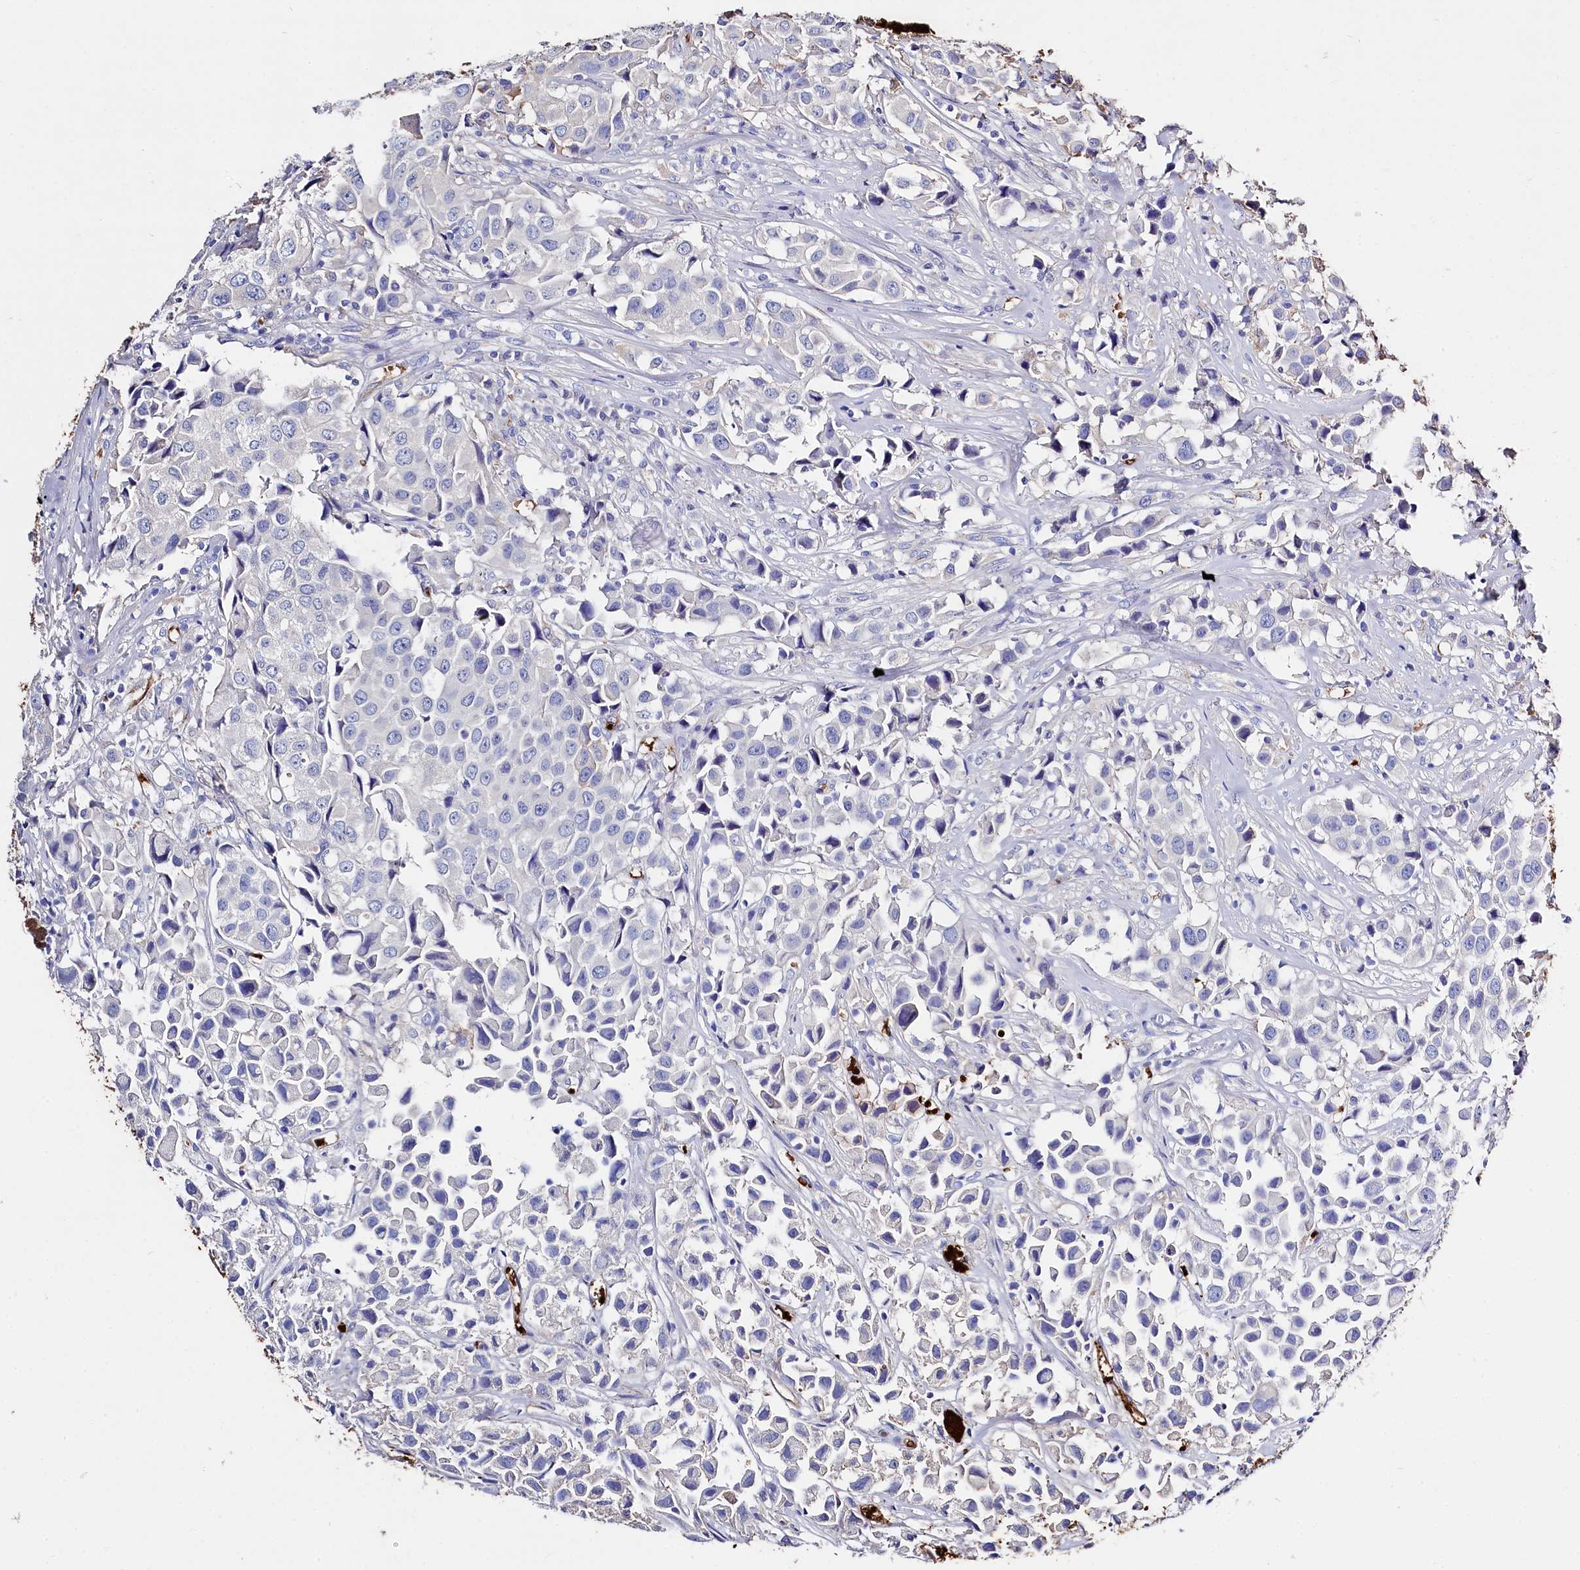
{"staining": {"intensity": "strong", "quantity": "<25%", "location": "cytoplasmic/membranous"}, "tissue": "urothelial cancer", "cell_type": "Tumor cells", "image_type": "cancer", "snomed": [{"axis": "morphology", "description": "Urothelial carcinoma, High grade"}, {"axis": "topography", "description": "Urinary bladder"}], "caption": "DAB (3,3'-diaminobenzidine) immunohistochemical staining of high-grade urothelial carcinoma demonstrates strong cytoplasmic/membranous protein positivity in about <25% of tumor cells.", "gene": "RPUSD3", "patient": {"sex": "female", "age": 75}}